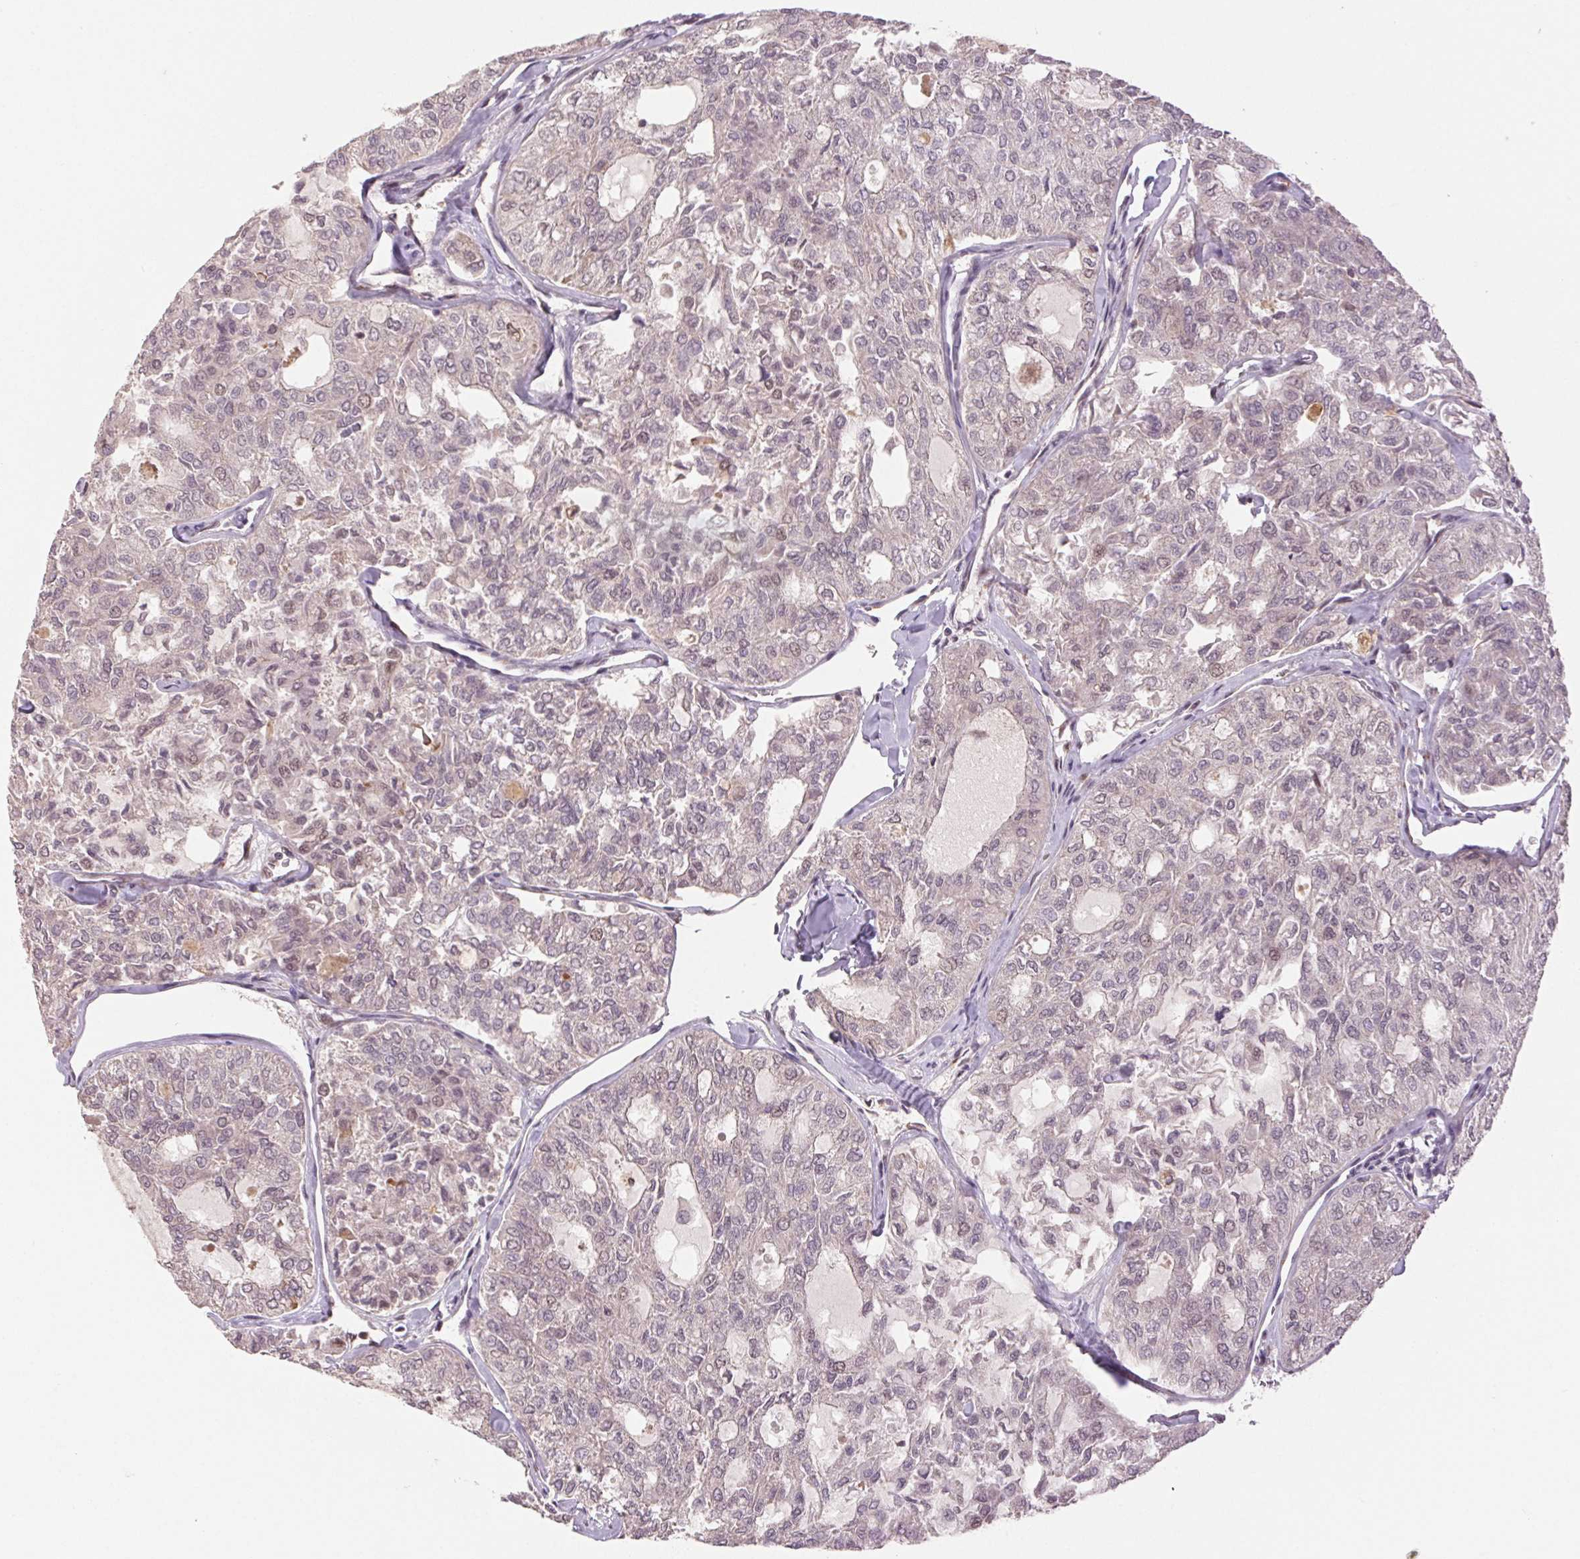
{"staining": {"intensity": "weak", "quantity": ">75%", "location": "nuclear"}, "tissue": "thyroid cancer", "cell_type": "Tumor cells", "image_type": "cancer", "snomed": [{"axis": "morphology", "description": "Follicular adenoma carcinoma, NOS"}, {"axis": "topography", "description": "Thyroid gland"}], "caption": "This micrograph exhibits follicular adenoma carcinoma (thyroid) stained with IHC to label a protein in brown. The nuclear of tumor cells show weak positivity for the protein. Nuclei are counter-stained blue.", "gene": "GRHL3", "patient": {"sex": "male", "age": 75}}